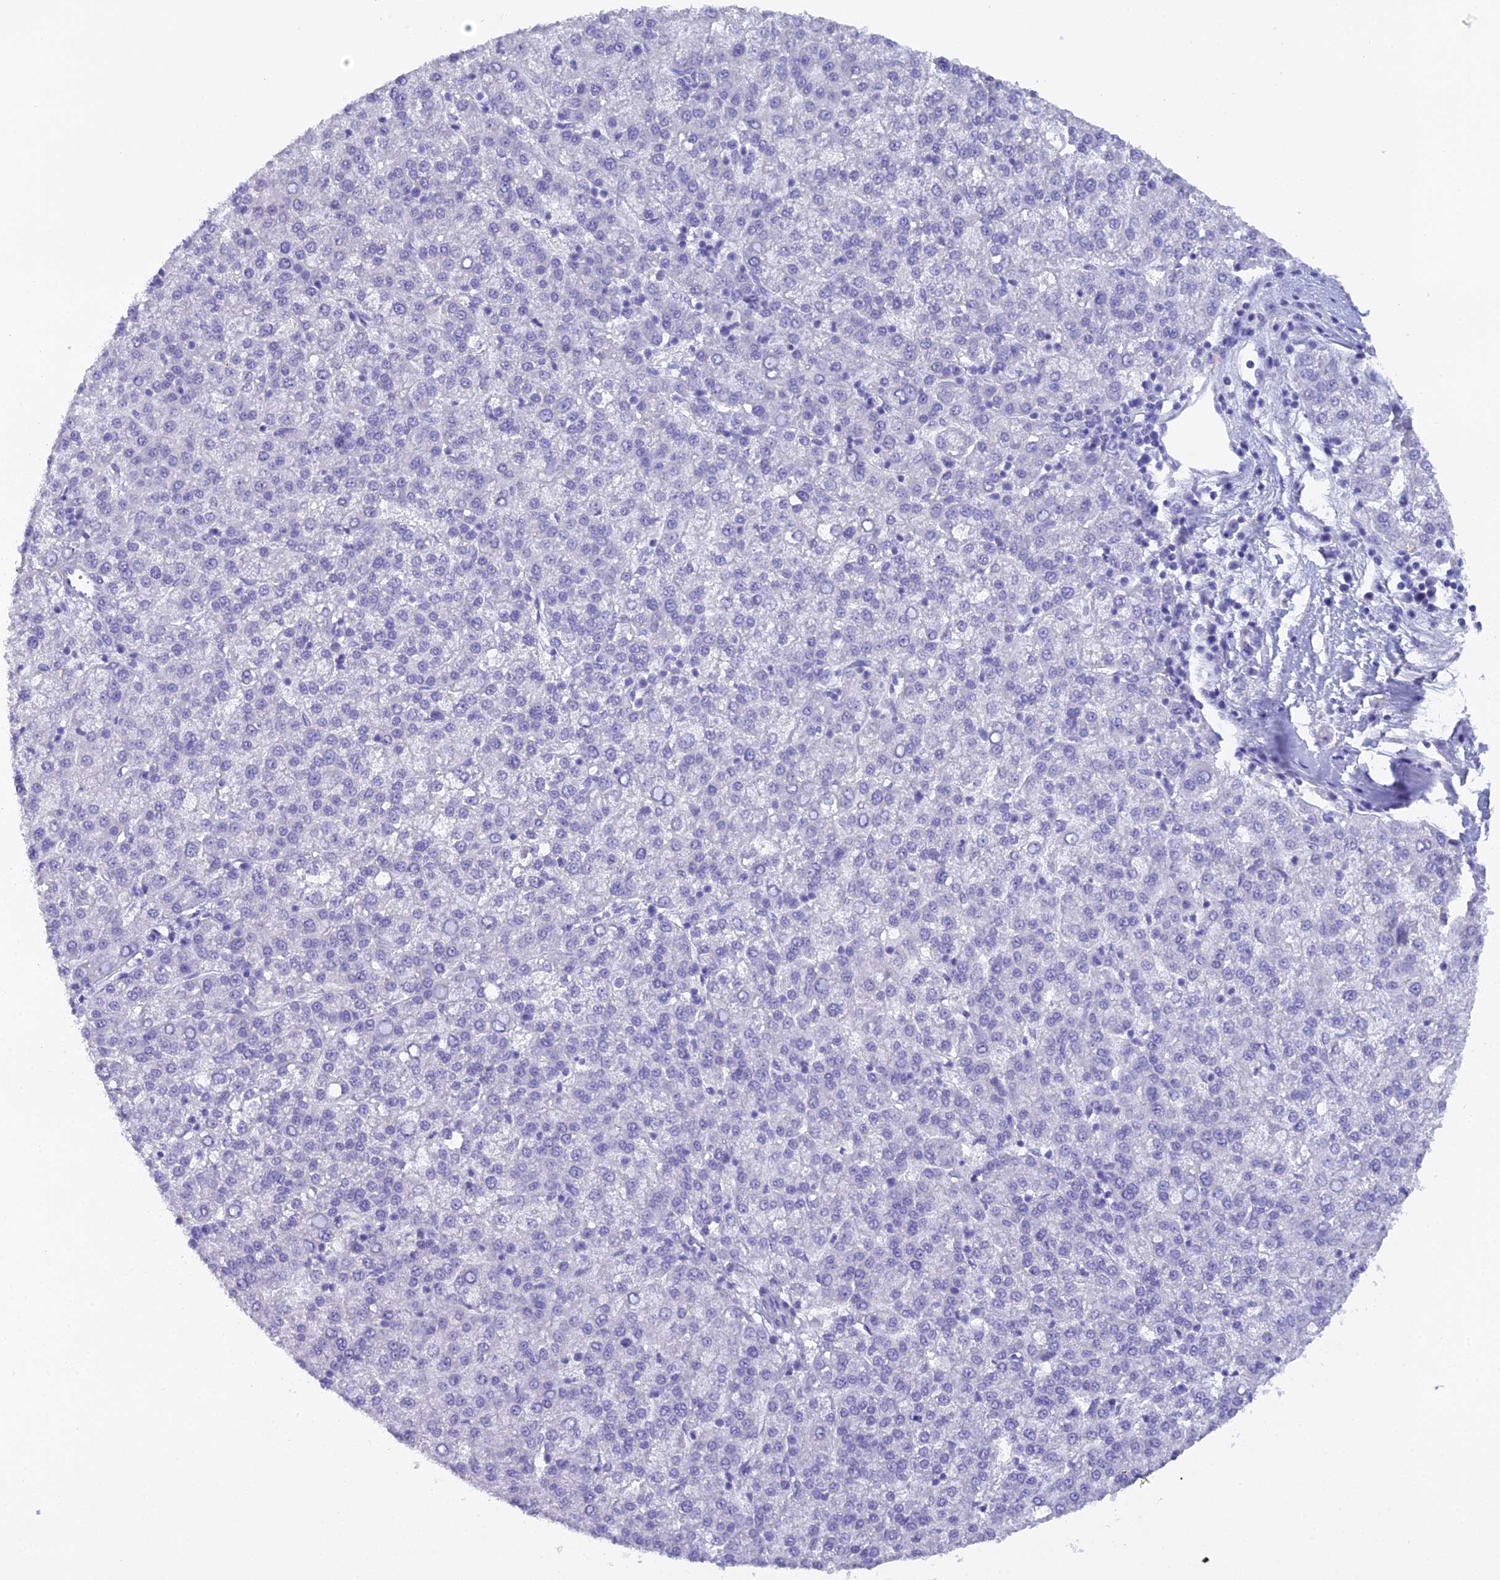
{"staining": {"intensity": "negative", "quantity": "none", "location": "none"}, "tissue": "liver cancer", "cell_type": "Tumor cells", "image_type": "cancer", "snomed": [{"axis": "morphology", "description": "Carcinoma, Hepatocellular, NOS"}, {"axis": "topography", "description": "Liver"}], "caption": "Tumor cells show no significant protein expression in liver cancer (hepatocellular carcinoma).", "gene": "UNC80", "patient": {"sex": "female", "age": 58}}